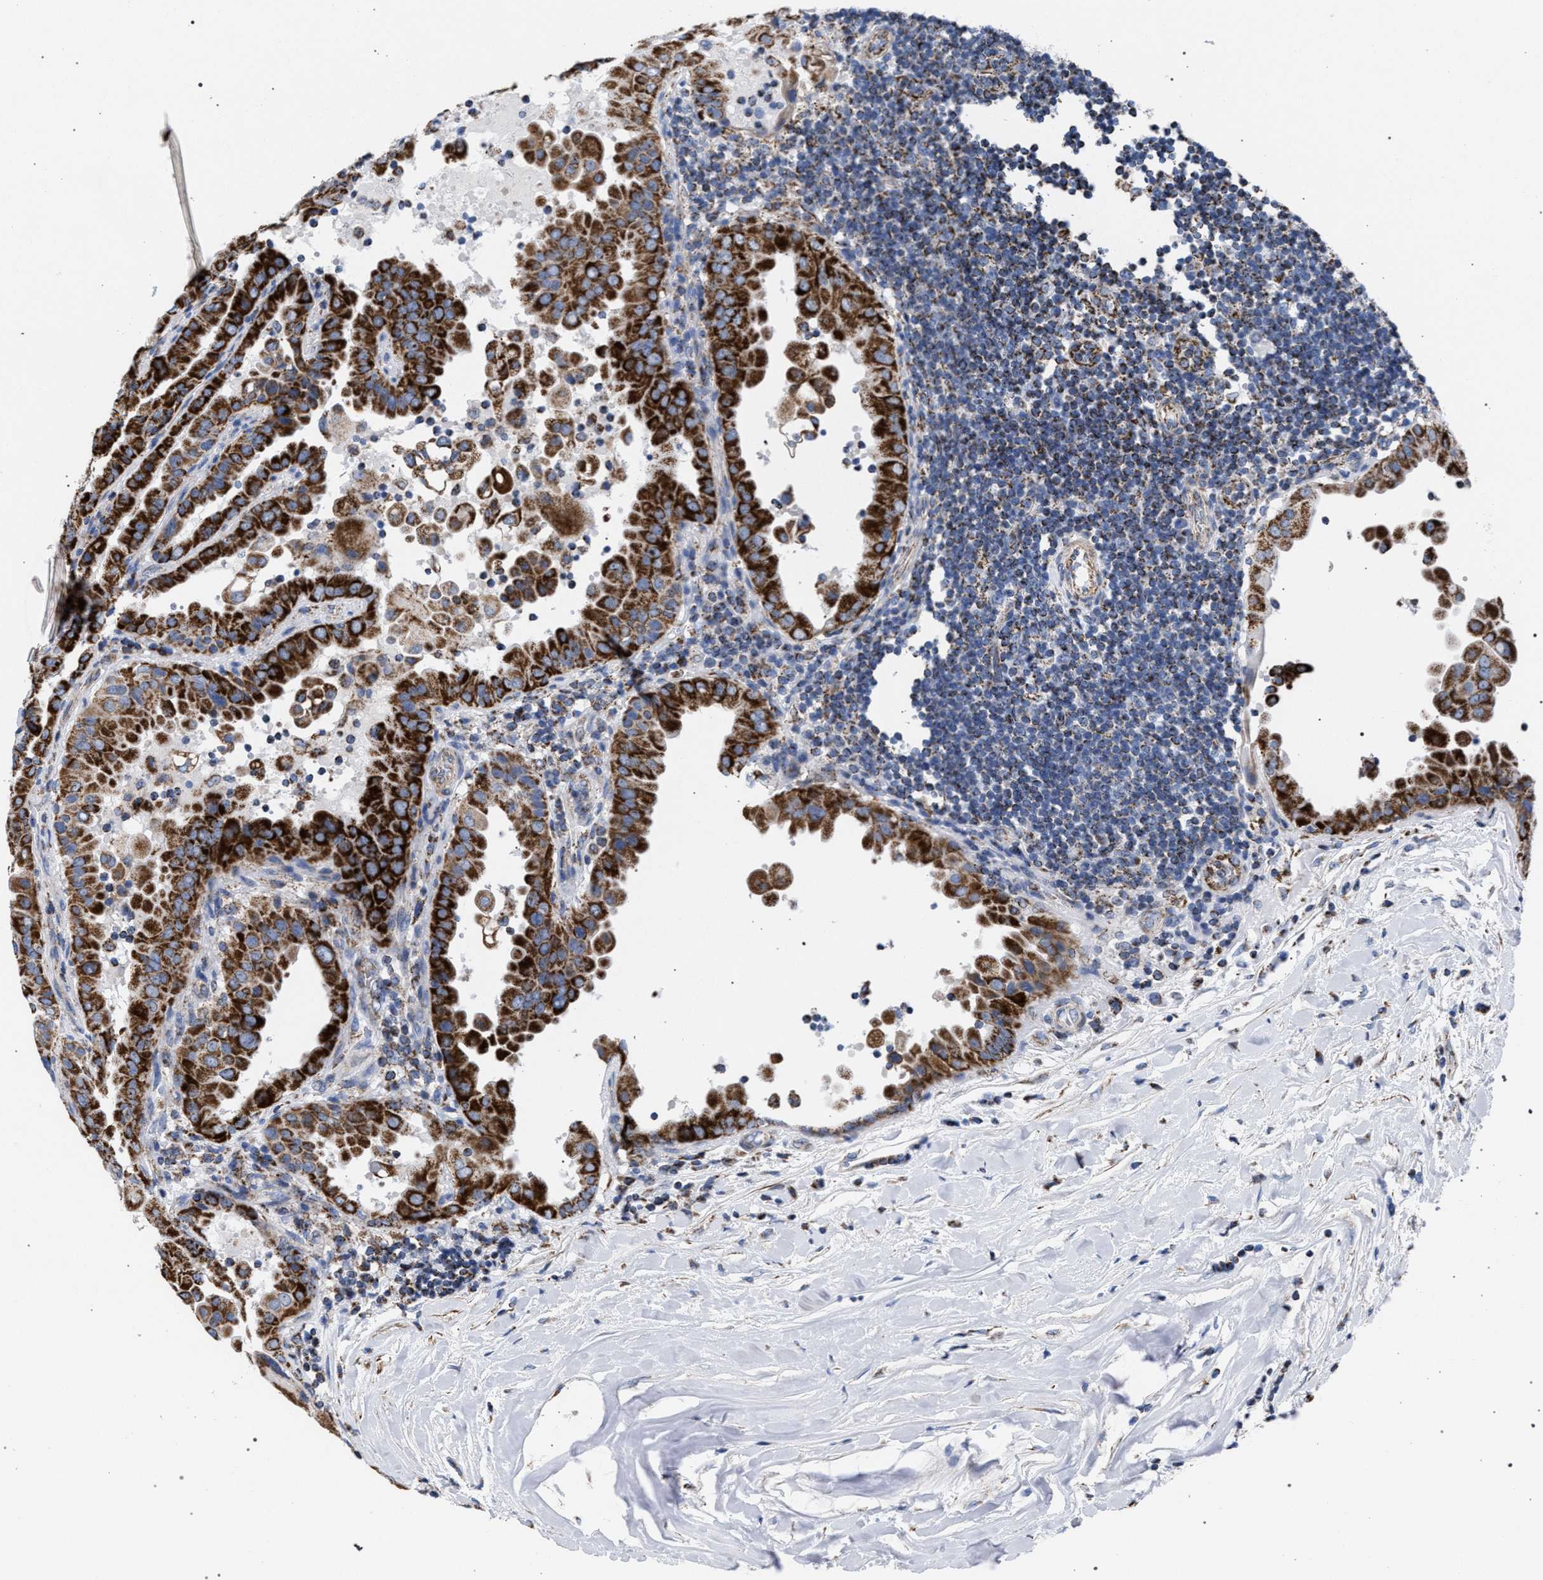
{"staining": {"intensity": "strong", "quantity": ">75%", "location": "cytoplasmic/membranous"}, "tissue": "thyroid cancer", "cell_type": "Tumor cells", "image_type": "cancer", "snomed": [{"axis": "morphology", "description": "Papillary adenocarcinoma, NOS"}, {"axis": "topography", "description": "Thyroid gland"}], "caption": "Tumor cells display high levels of strong cytoplasmic/membranous staining in approximately >75% of cells in thyroid cancer. Nuclei are stained in blue.", "gene": "ACADS", "patient": {"sex": "male", "age": 33}}